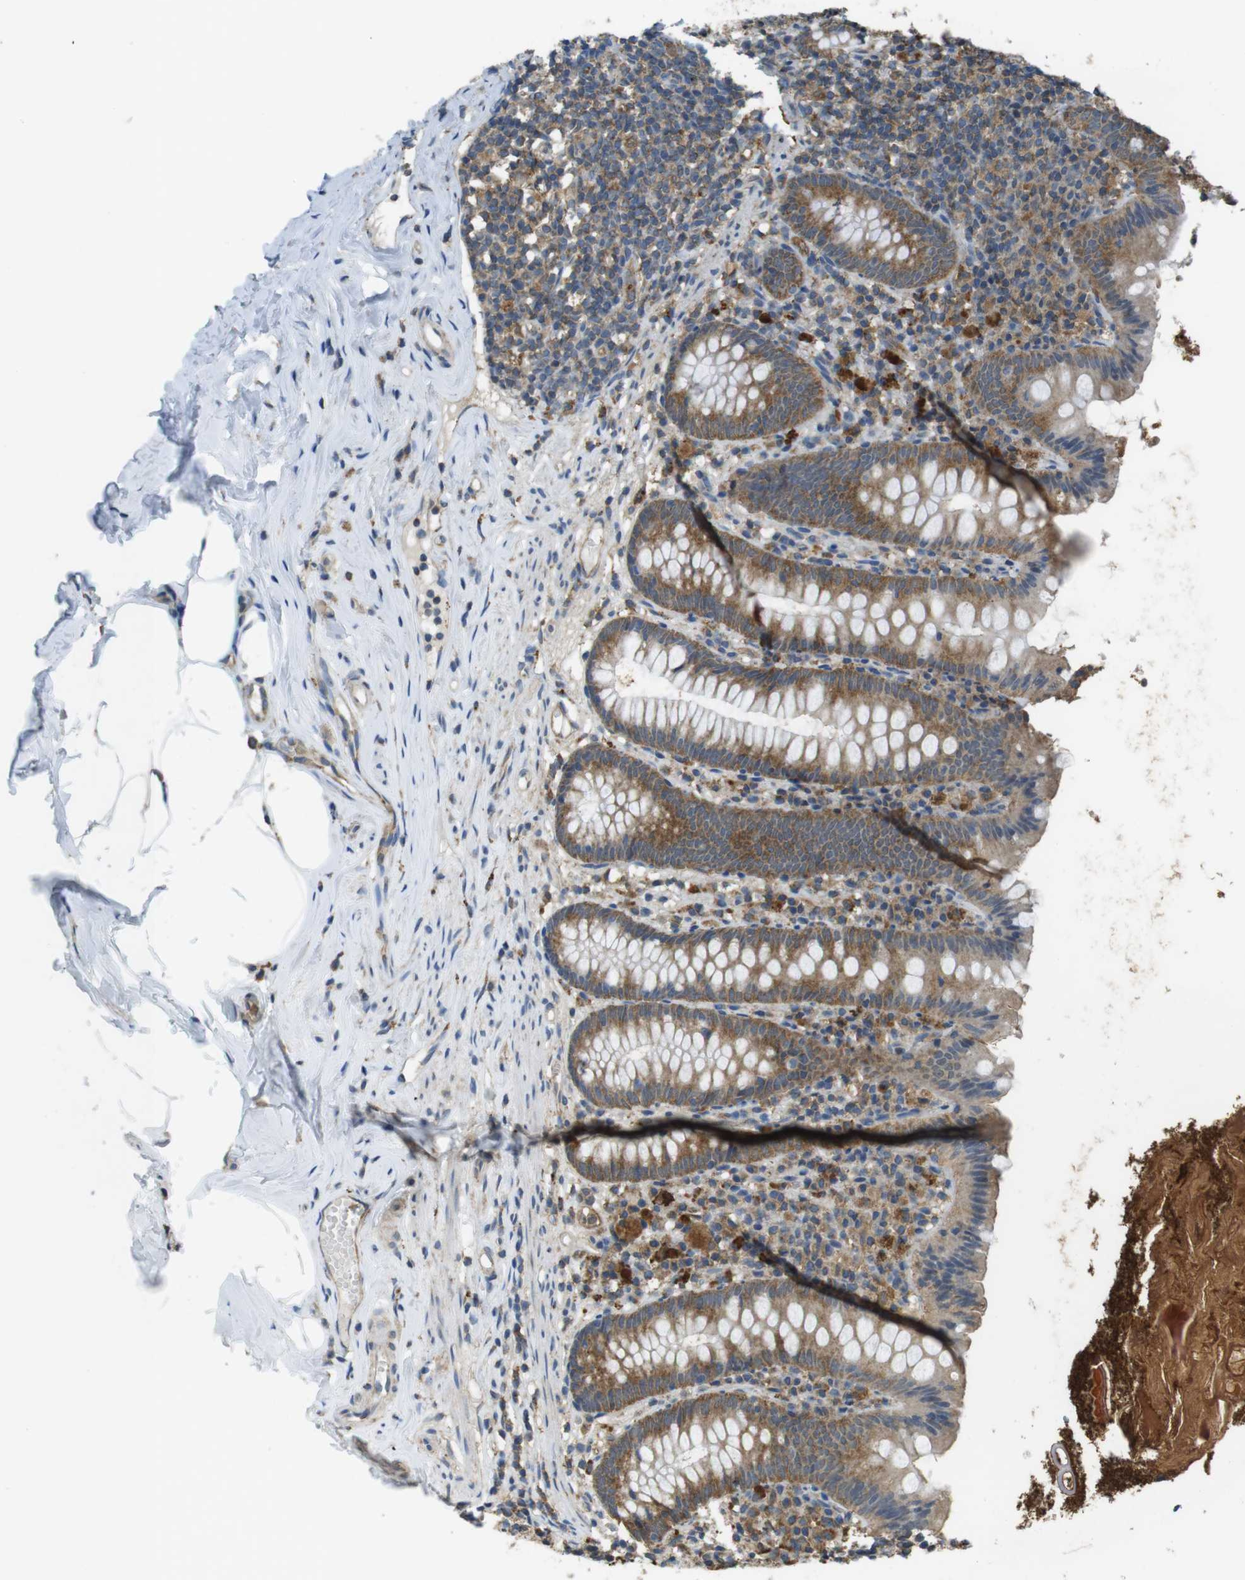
{"staining": {"intensity": "moderate", "quantity": ">75%", "location": "cytoplasmic/membranous"}, "tissue": "appendix", "cell_type": "Glandular cells", "image_type": "normal", "snomed": [{"axis": "morphology", "description": "Normal tissue, NOS"}, {"axis": "topography", "description": "Appendix"}], "caption": "Moderate cytoplasmic/membranous staining for a protein is appreciated in approximately >75% of glandular cells of benign appendix using immunohistochemistry.", "gene": "BRI3BP", "patient": {"sex": "male", "age": 52}}